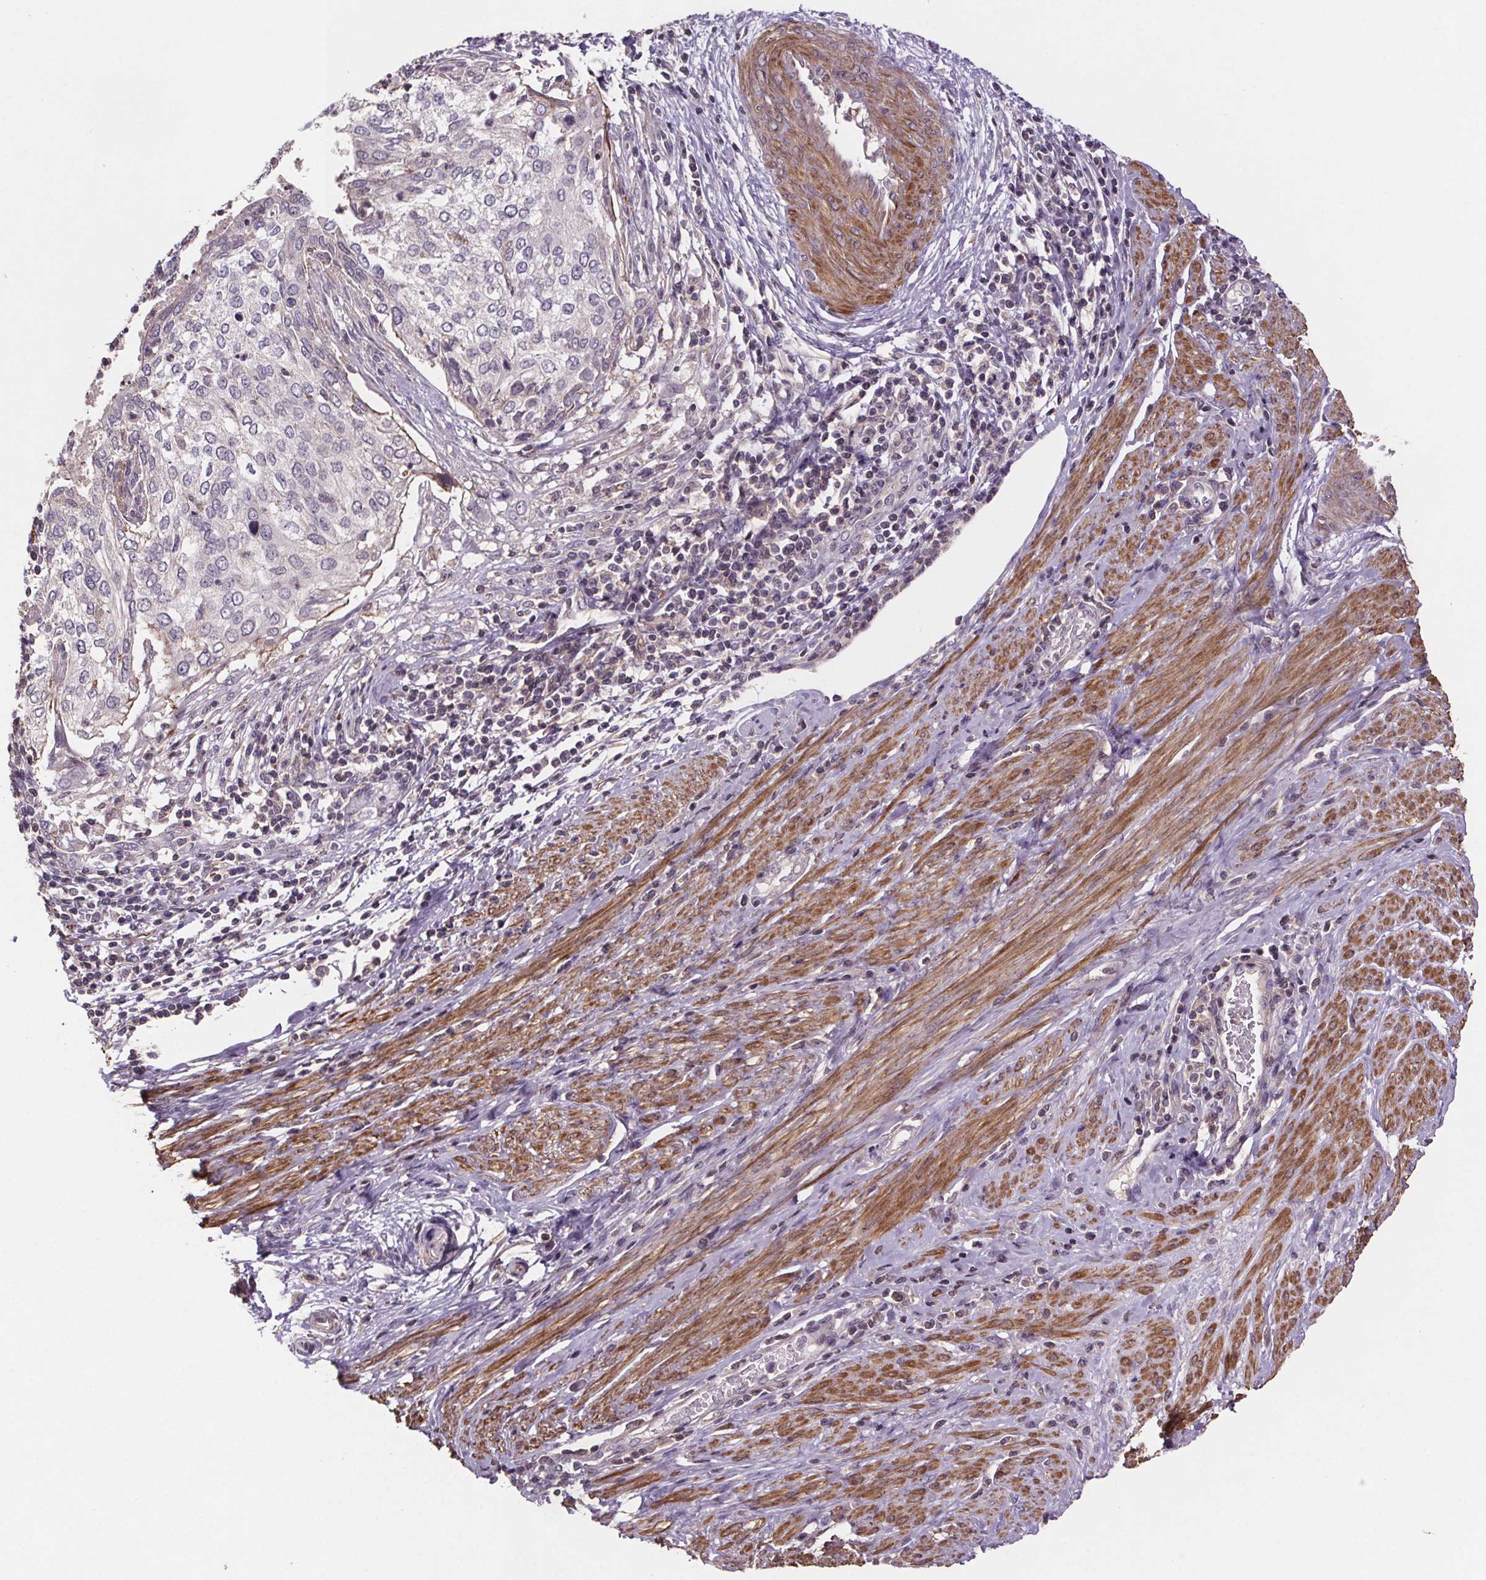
{"staining": {"intensity": "negative", "quantity": "none", "location": "none"}, "tissue": "cervical cancer", "cell_type": "Tumor cells", "image_type": "cancer", "snomed": [{"axis": "morphology", "description": "Squamous cell carcinoma, NOS"}, {"axis": "topography", "description": "Cervix"}], "caption": "A photomicrograph of cervical cancer stained for a protein displays no brown staining in tumor cells.", "gene": "CLN3", "patient": {"sex": "female", "age": 38}}